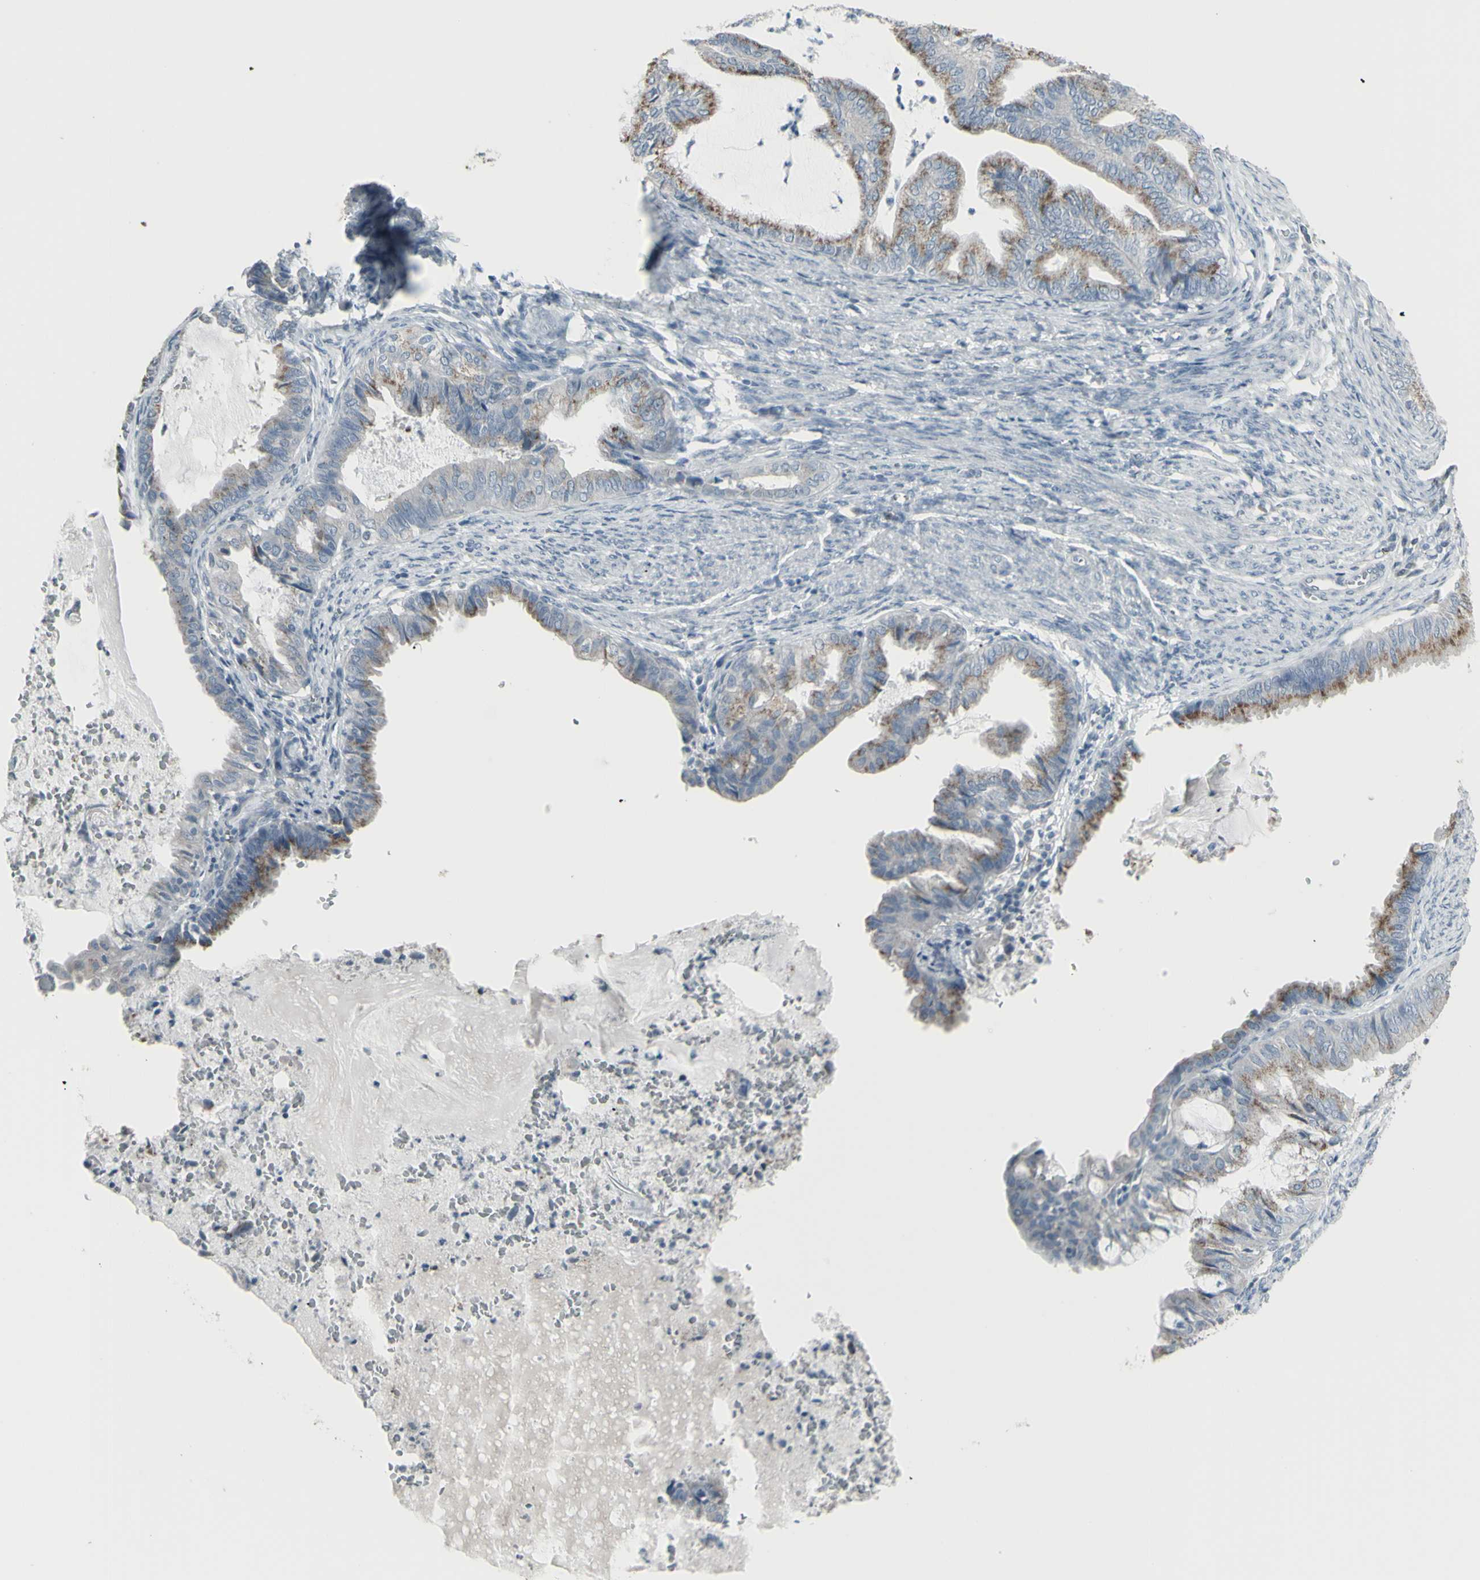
{"staining": {"intensity": "moderate", "quantity": "25%-75%", "location": "cytoplasmic/membranous"}, "tissue": "endometrial cancer", "cell_type": "Tumor cells", "image_type": "cancer", "snomed": [{"axis": "morphology", "description": "Adenocarcinoma, NOS"}, {"axis": "topography", "description": "Endometrium"}], "caption": "A medium amount of moderate cytoplasmic/membranous expression is identified in approximately 25%-75% of tumor cells in adenocarcinoma (endometrial) tissue.", "gene": "CD79B", "patient": {"sex": "female", "age": 86}}